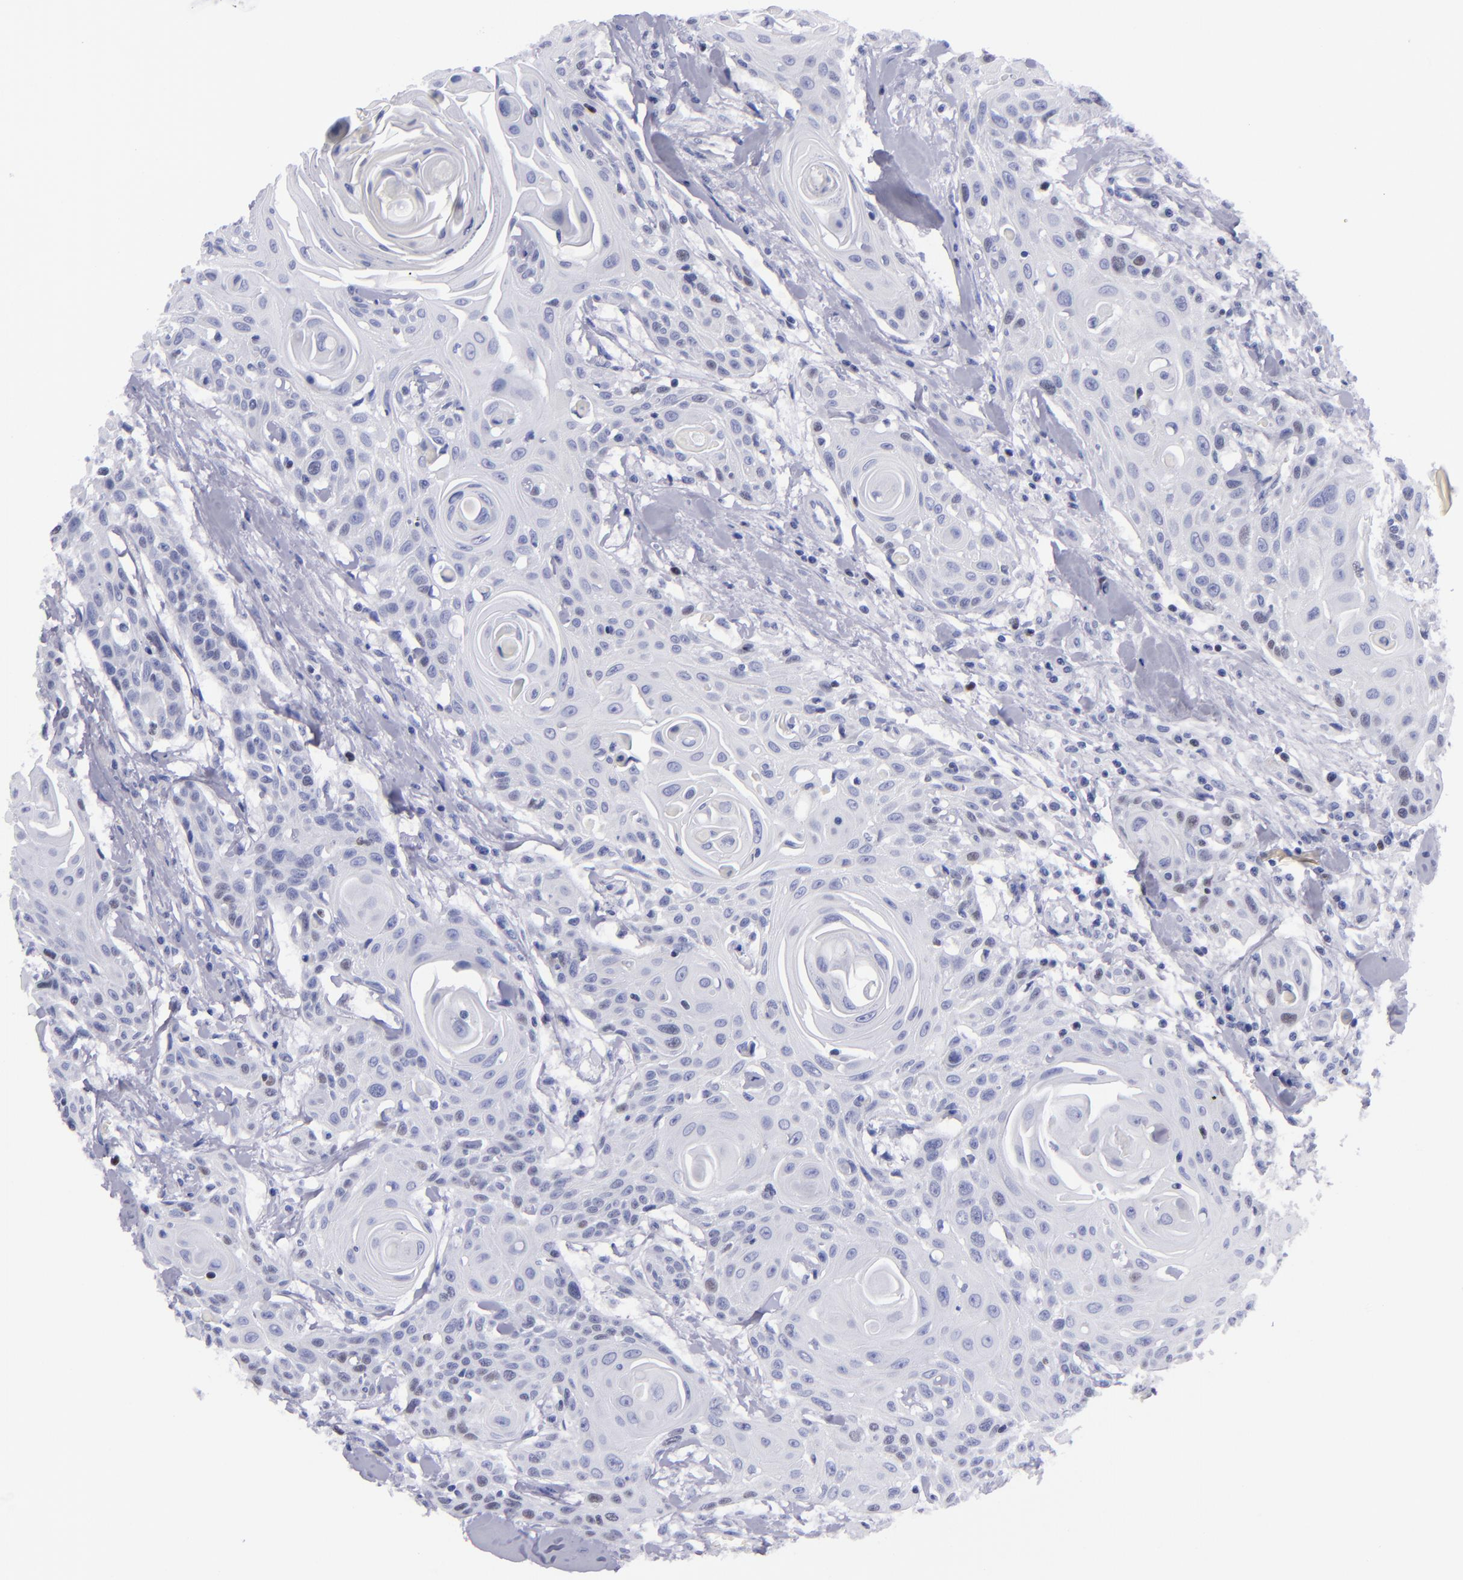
{"staining": {"intensity": "negative", "quantity": "none", "location": "none"}, "tissue": "head and neck cancer", "cell_type": "Tumor cells", "image_type": "cancer", "snomed": [{"axis": "morphology", "description": "Squamous cell carcinoma, NOS"}, {"axis": "morphology", "description": "Squamous cell carcinoma, metastatic, NOS"}, {"axis": "topography", "description": "Lymph node"}, {"axis": "topography", "description": "Salivary gland"}, {"axis": "topography", "description": "Head-Neck"}], "caption": "Tumor cells show no significant protein positivity in metastatic squamous cell carcinoma (head and neck).", "gene": "MCM7", "patient": {"sex": "female", "age": 74}}